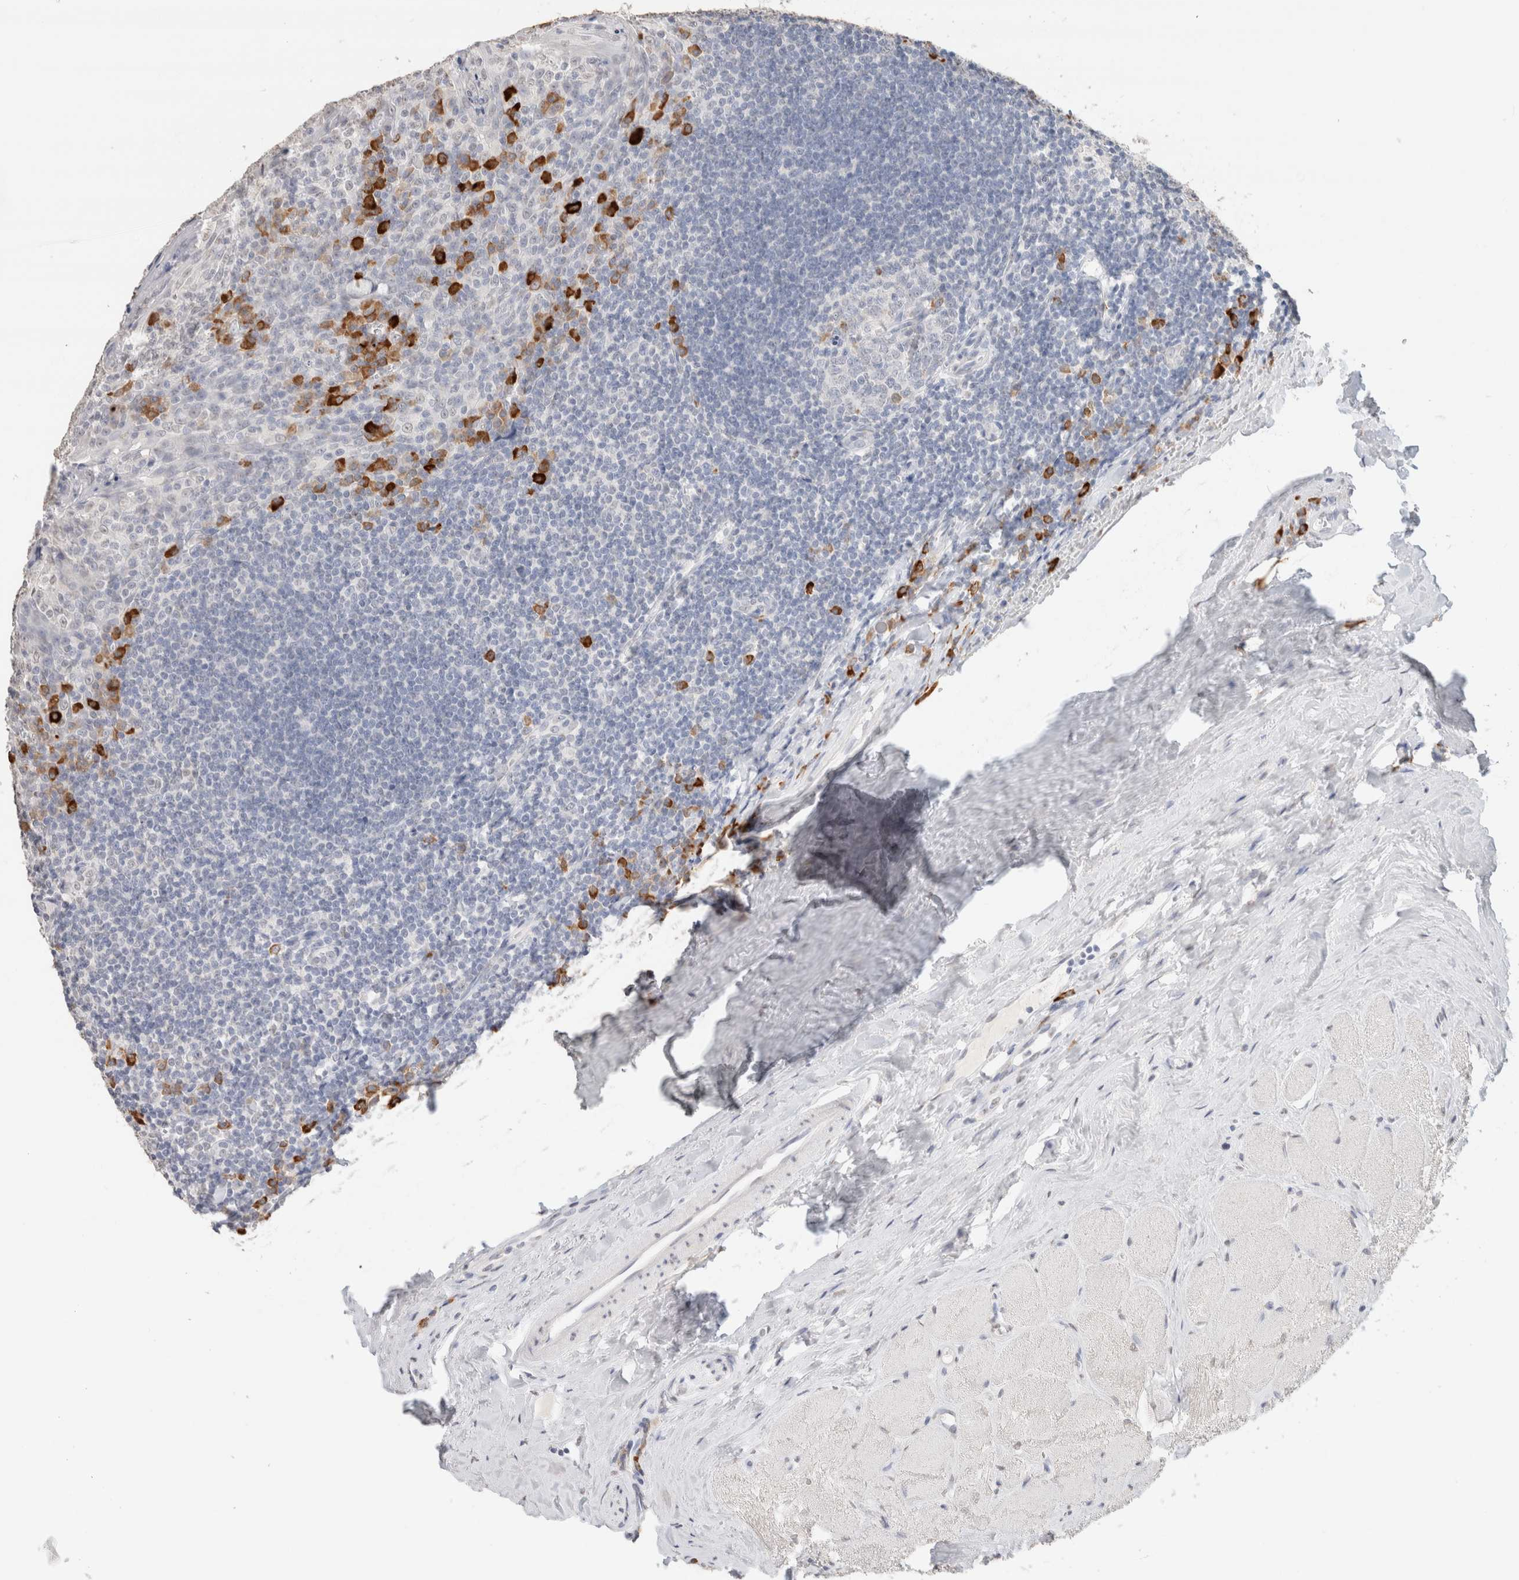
{"staining": {"intensity": "negative", "quantity": "none", "location": "none"}, "tissue": "tonsil", "cell_type": "Germinal center cells", "image_type": "normal", "snomed": [{"axis": "morphology", "description": "Normal tissue, NOS"}, {"axis": "topography", "description": "Tonsil"}], "caption": "A photomicrograph of human tonsil is negative for staining in germinal center cells.", "gene": "CD80", "patient": {"sex": "male", "age": 27}}